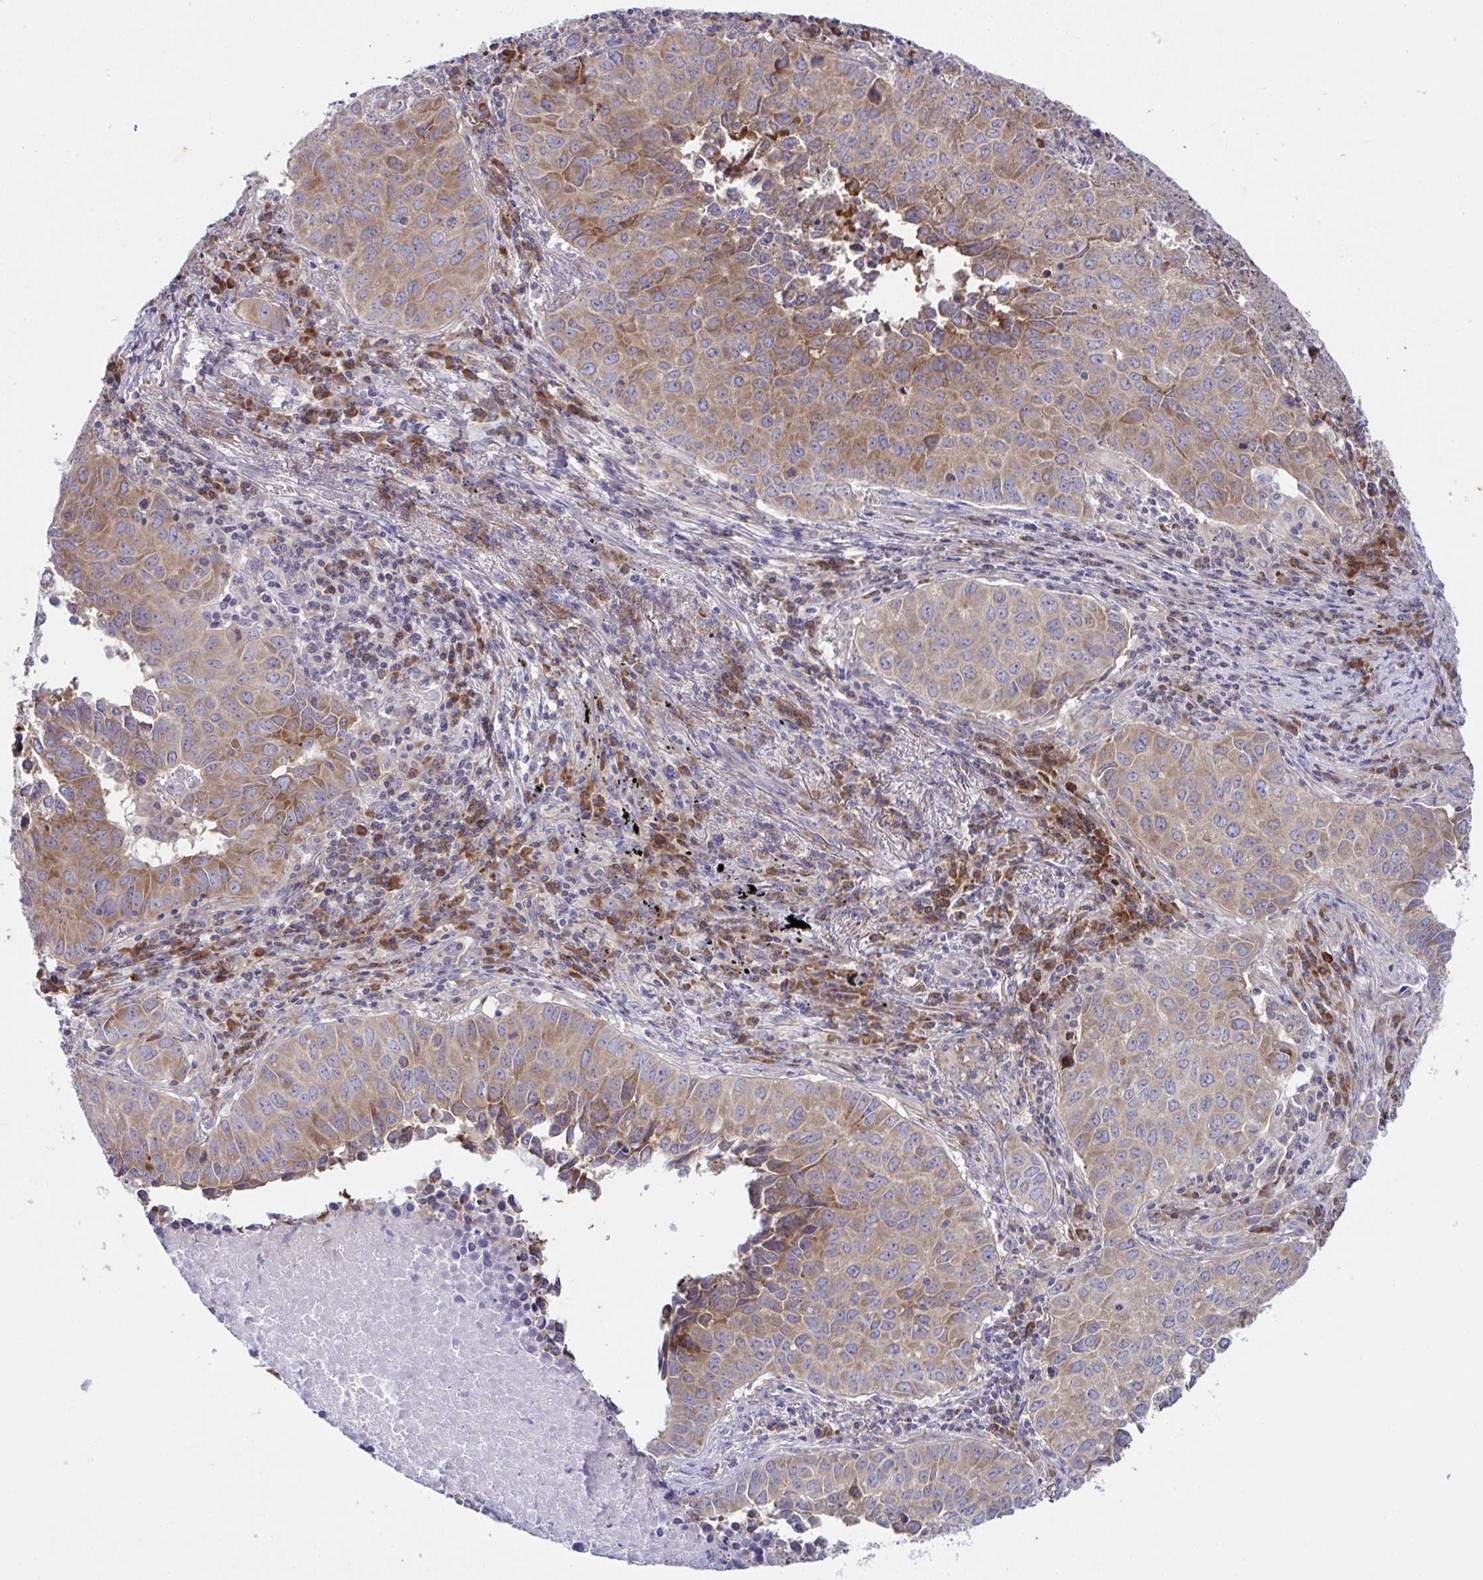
{"staining": {"intensity": "moderate", "quantity": ">75%", "location": "cytoplasmic/membranous"}, "tissue": "lung cancer", "cell_type": "Tumor cells", "image_type": "cancer", "snomed": [{"axis": "morphology", "description": "Adenocarcinoma, NOS"}, {"axis": "topography", "description": "Lung"}], "caption": "Immunohistochemistry (DAB) staining of human adenocarcinoma (lung) reveals moderate cytoplasmic/membranous protein staining in approximately >75% of tumor cells.", "gene": "FAU", "patient": {"sex": "female", "age": 50}}